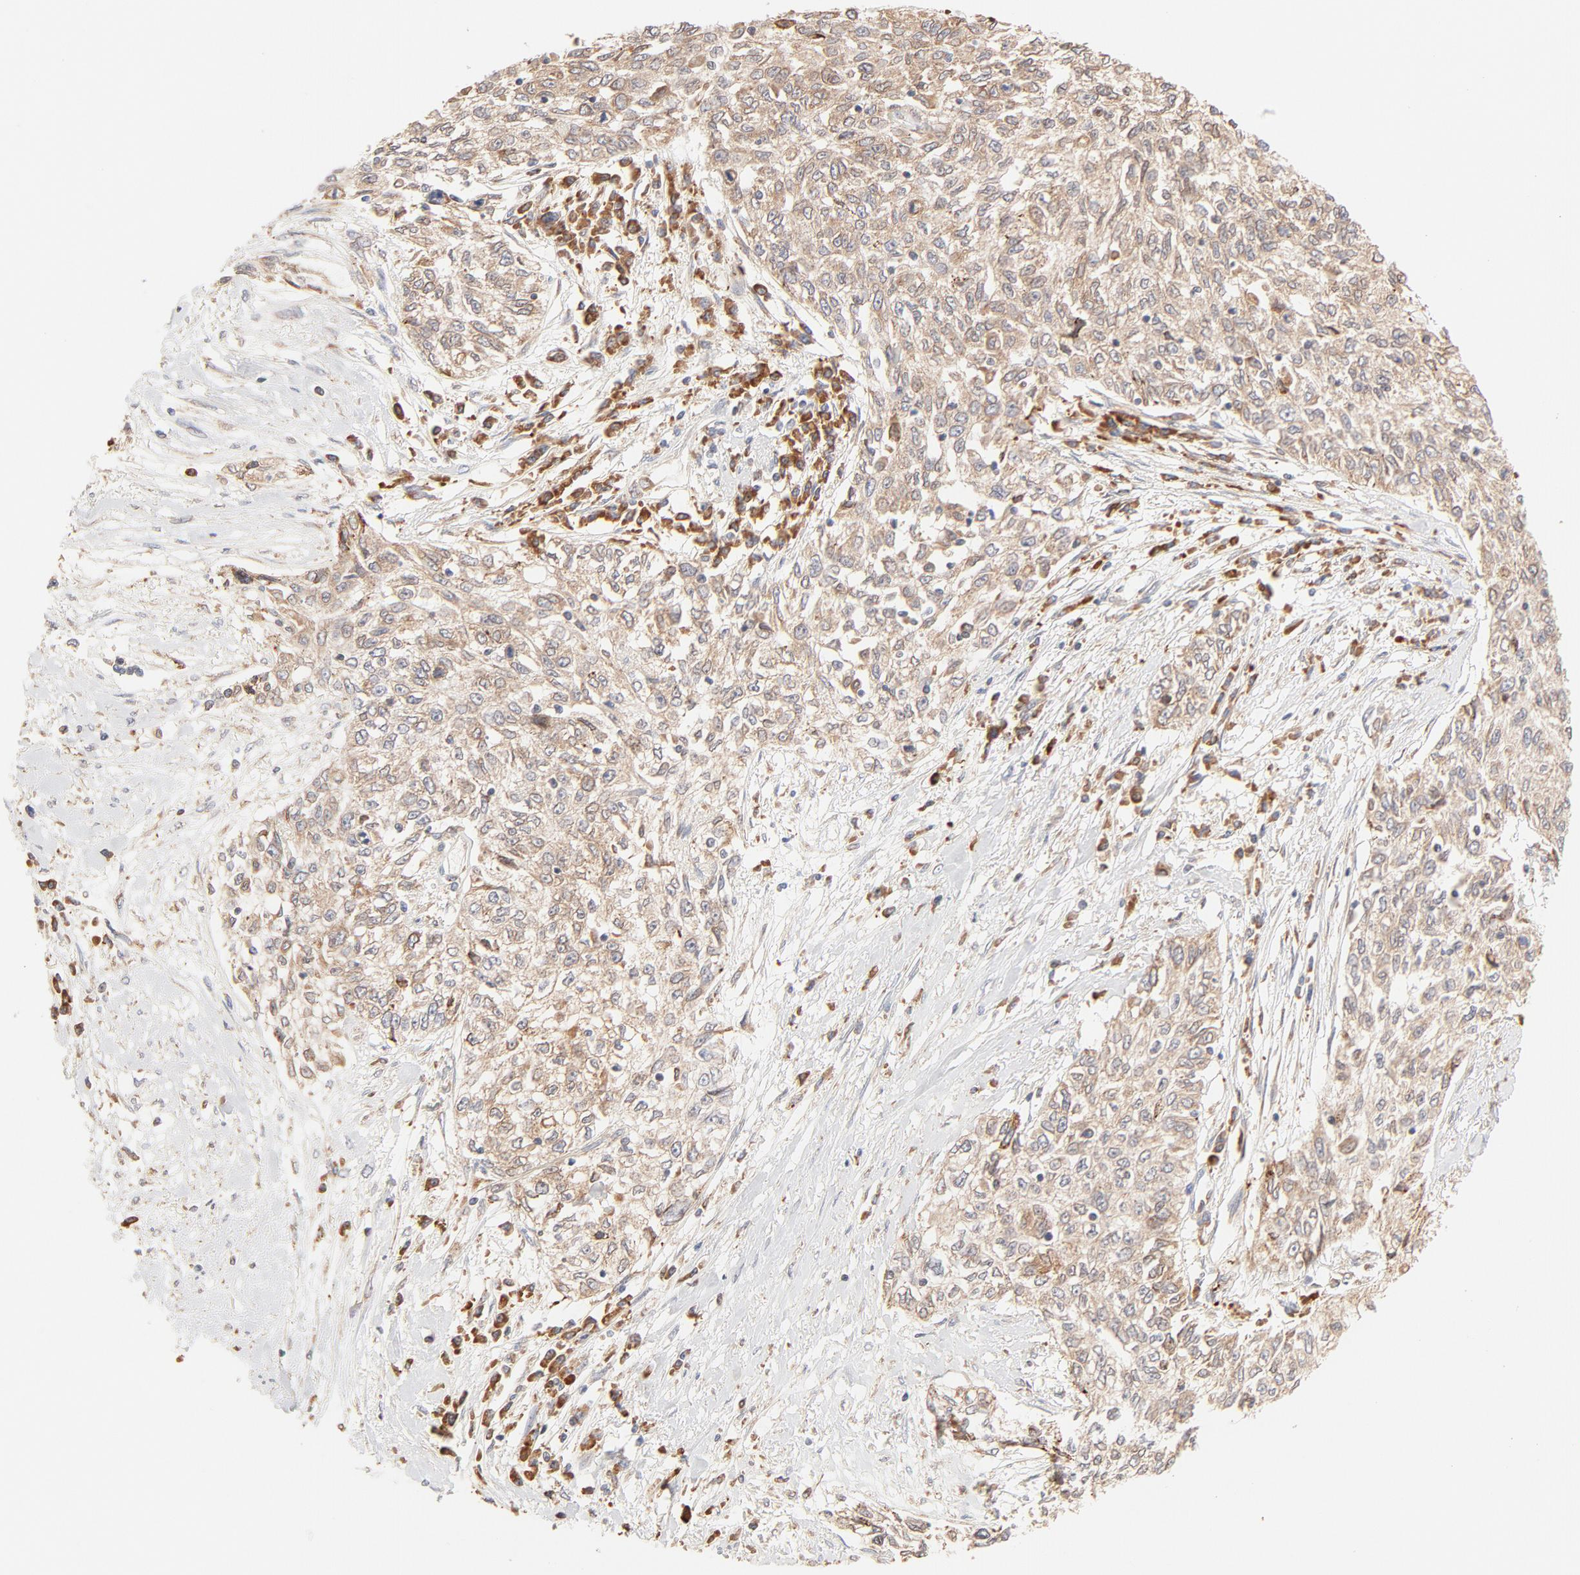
{"staining": {"intensity": "moderate", "quantity": ">75%", "location": "cytoplasmic/membranous"}, "tissue": "cervical cancer", "cell_type": "Tumor cells", "image_type": "cancer", "snomed": [{"axis": "morphology", "description": "Squamous cell carcinoma, NOS"}, {"axis": "topography", "description": "Cervix"}], "caption": "This micrograph demonstrates immunohistochemistry (IHC) staining of squamous cell carcinoma (cervical), with medium moderate cytoplasmic/membranous expression in about >75% of tumor cells.", "gene": "PARP12", "patient": {"sex": "female", "age": 57}}